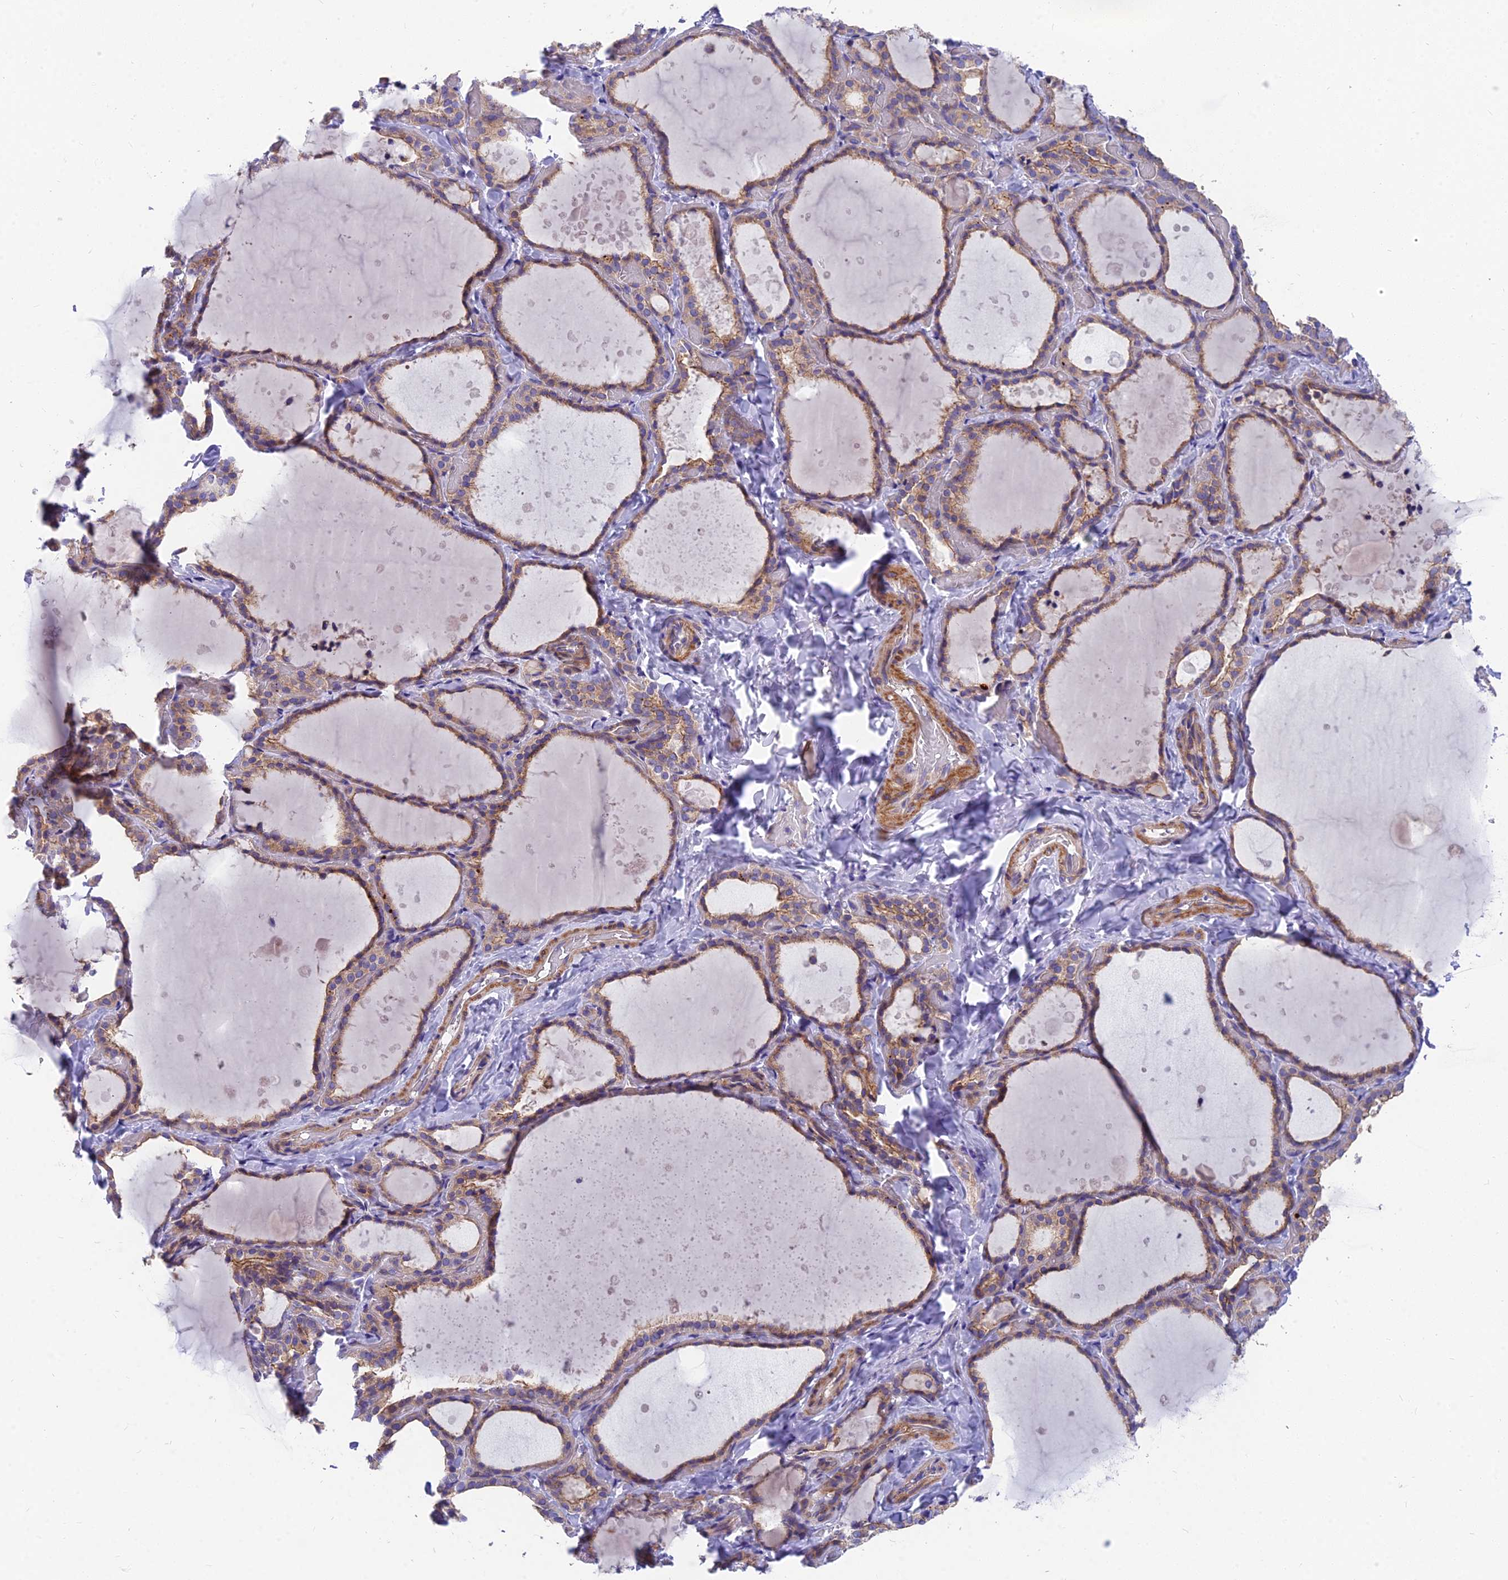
{"staining": {"intensity": "moderate", "quantity": ">75%", "location": "cytoplasmic/membranous"}, "tissue": "thyroid gland", "cell_type": "Glandular cells", "image_type": "normal", "snomed": [{"axis": "morphology", "description": "Normal tissue, NOS"}, {"axis": "topography", "description": "Thyroid gland"}], "caption": "Benign thyroid gland was stained to show a protein in brown. There is medium levels of moderate cytoplasmic/membranous positivity in approximately >75% of glandular cells. Using DAB (3,3'-diaminobenzidine) (brown) and hematoxylin (blue) stains, captured at high magnification using brightfield microscopy.", "gene": "MVB12A", "patient": {"sex": "female", "age": 44}}